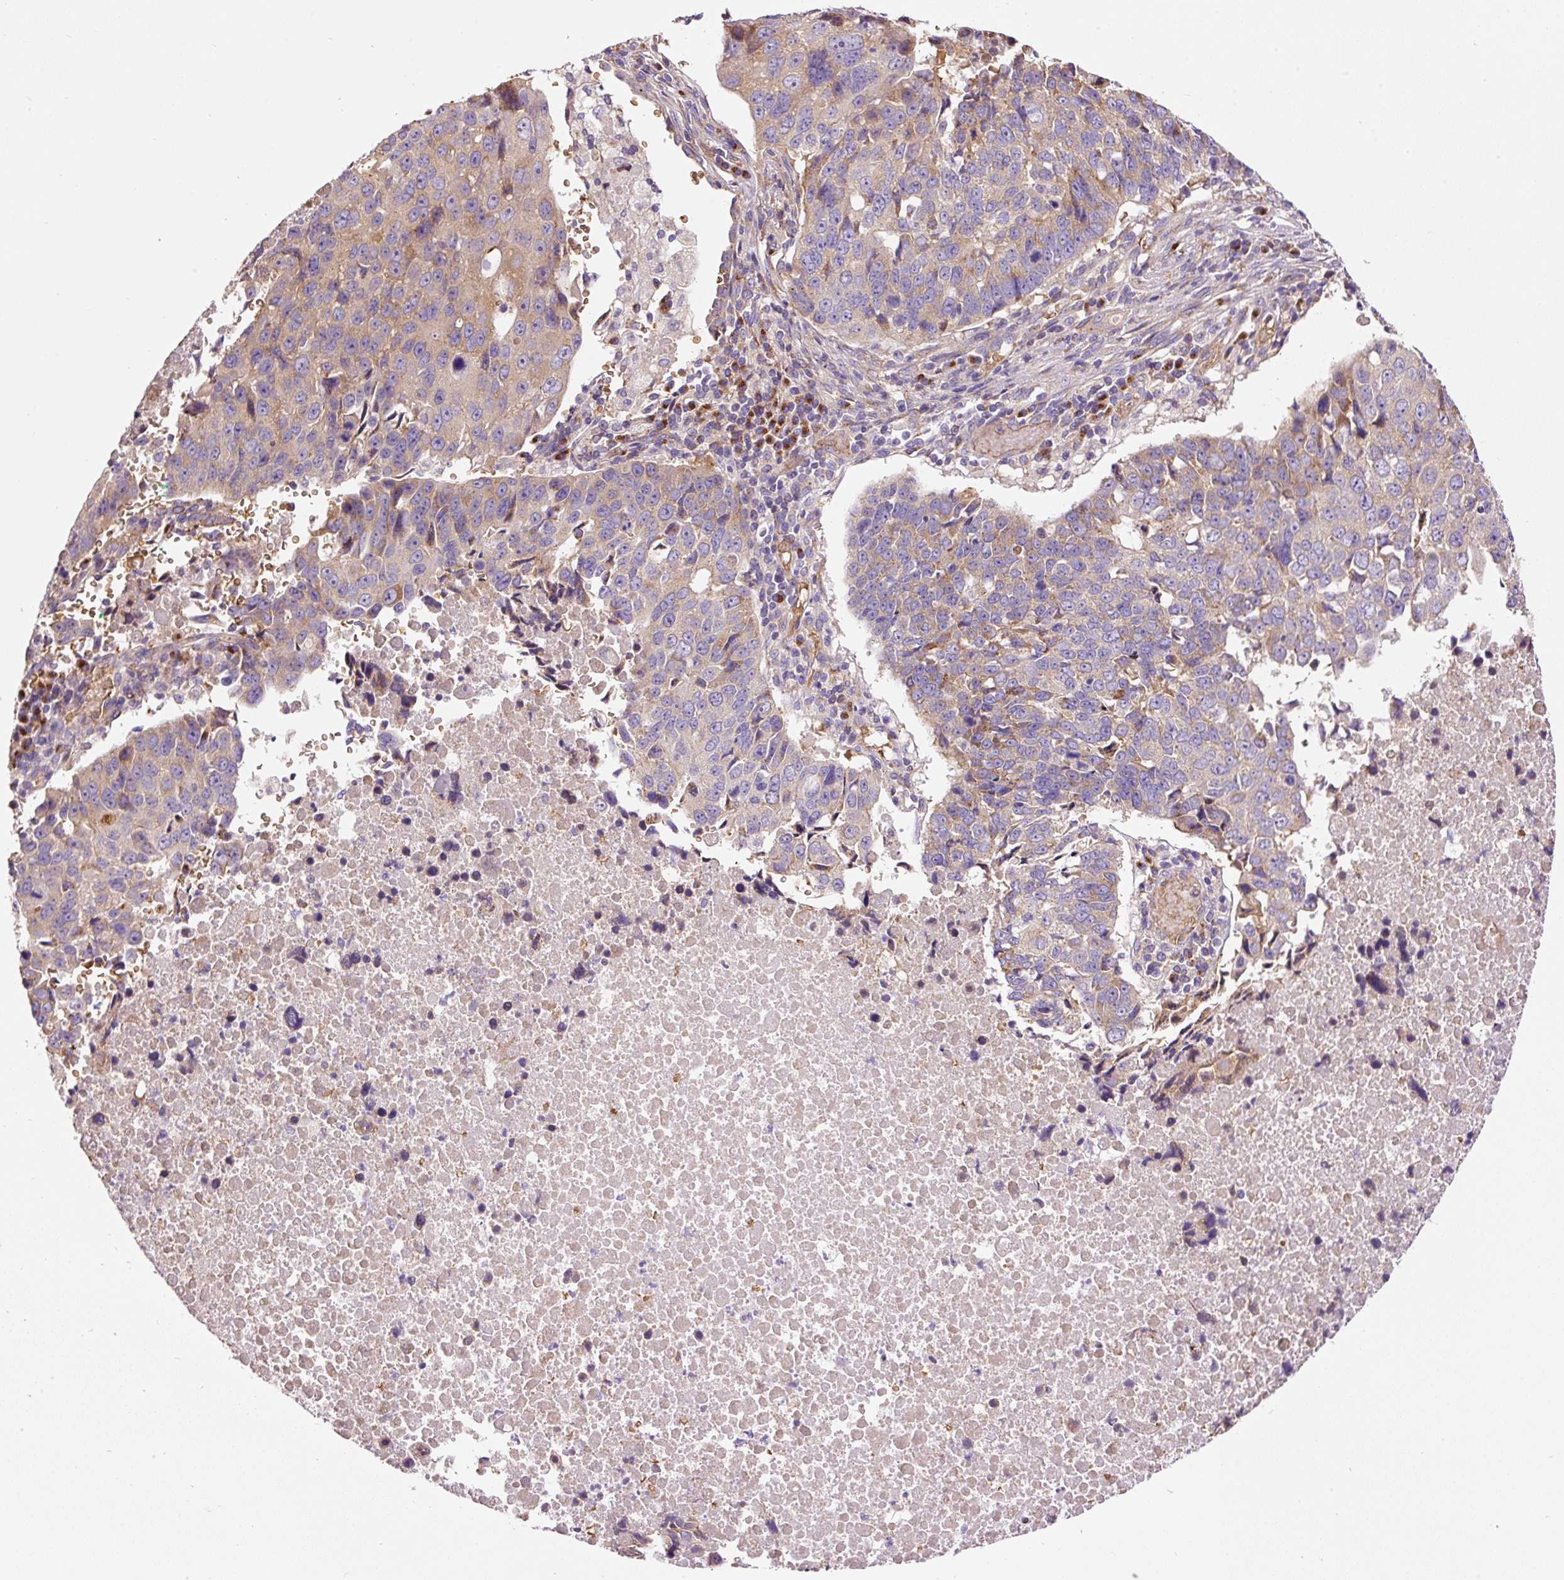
{"staining": {"intensity": "moderate", "quantity": "<25%", "location": "cytoplasmic/membranous"}, "tissue": "lung cancer", "cell_type": "Tumor cells", "image_type": "cancer", "snomed": [{"axis": "morphology", "description": "Squamous cell carcinoma, NOS"}, {"axis": "topography", "description": "Lung"}], "caption": "Protein staining displays moderate cytoplasmic/membranous expression in about <25% of tumor cells in lung cancer.", "gene": "PRRC2A", "patient": {"sex": "female", "age": 66}}